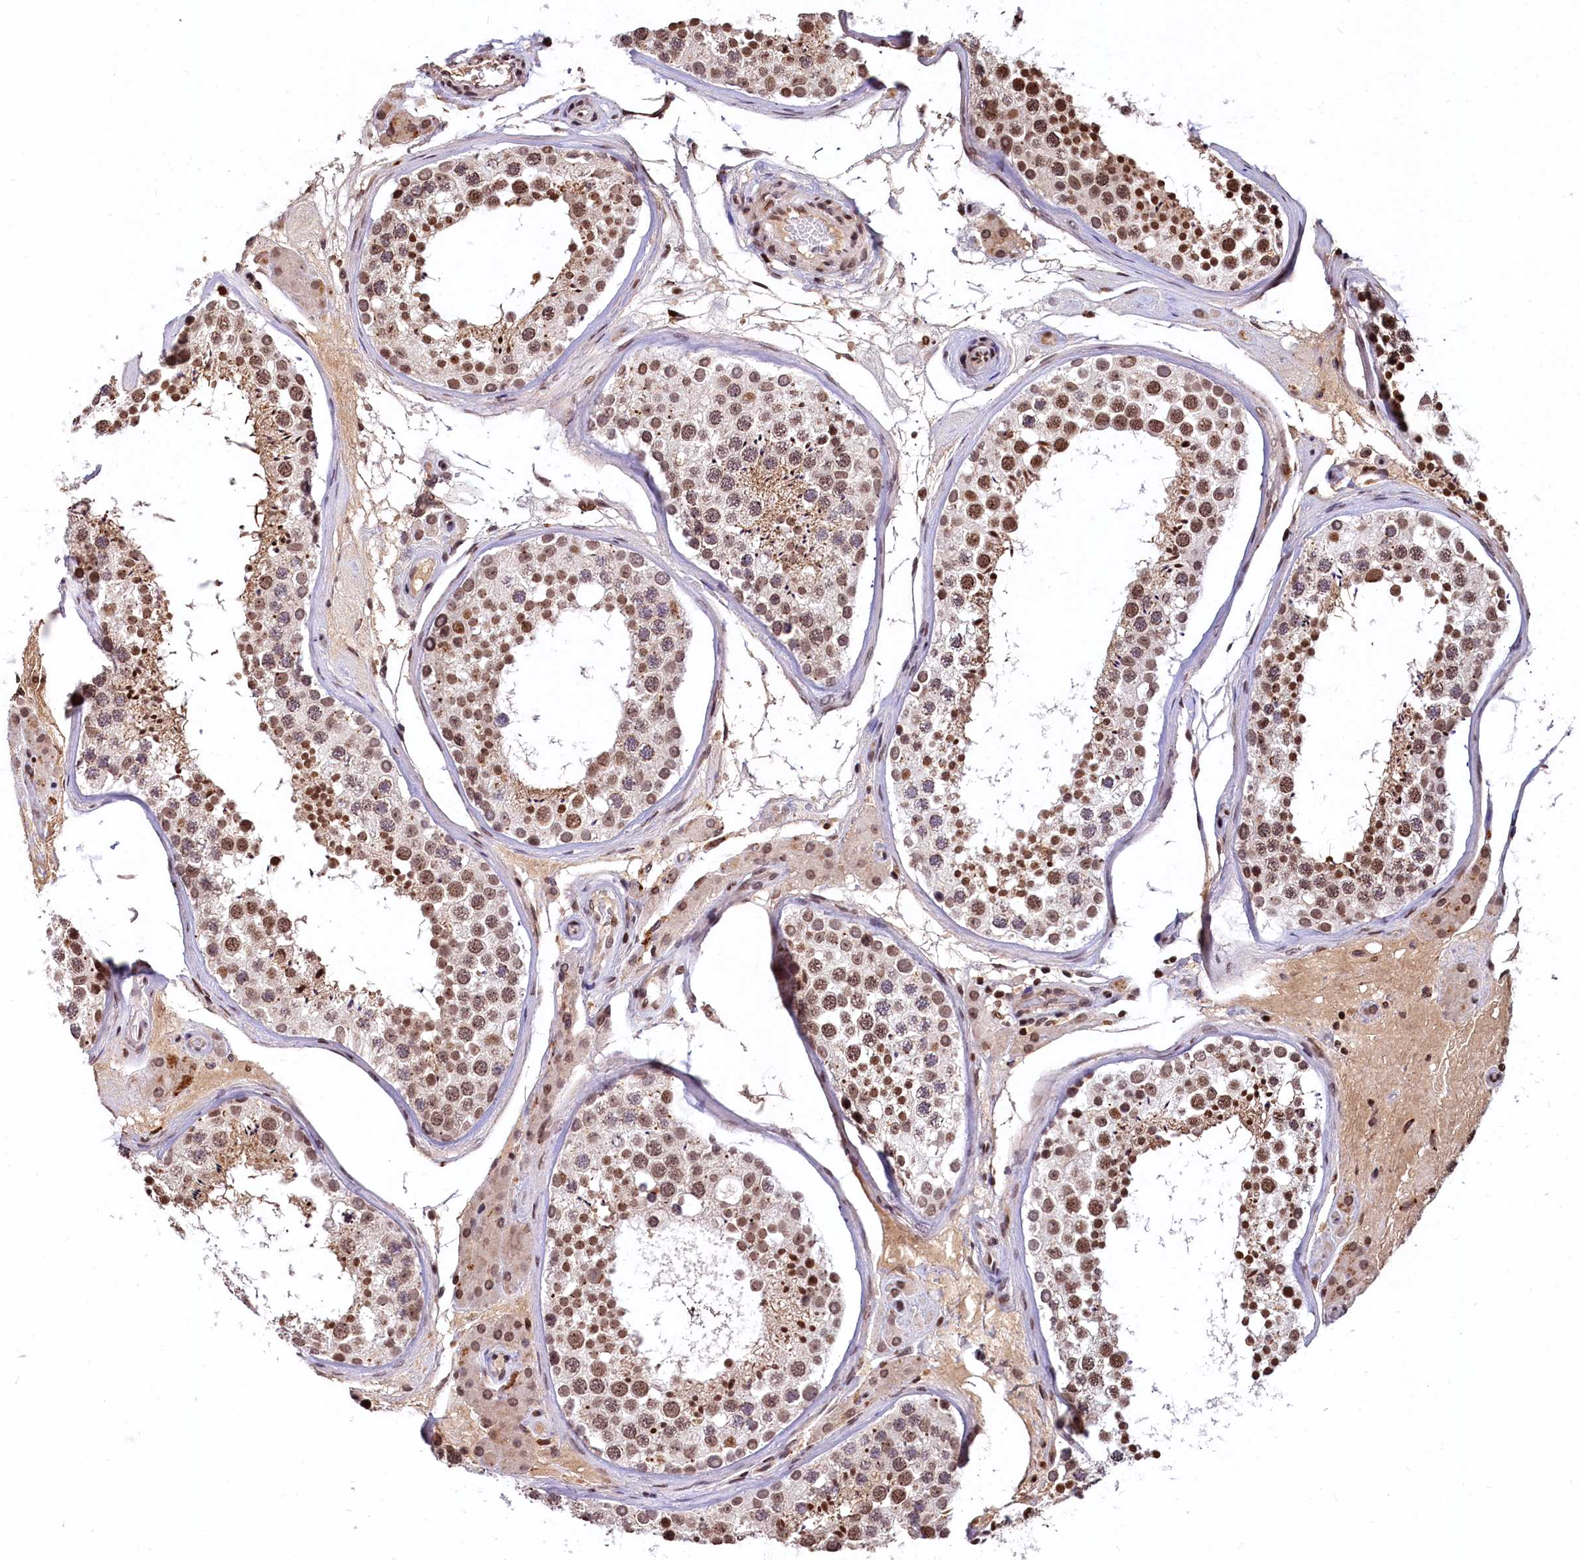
{"staining": {"intensity": "moderate", "quantity": ">75%", "location": "nuclear"}, "tissue": "testis", "cell_type": "Cells in seminiferous ducts", "image_type": "normal", "snomed": [{"axis": "morphology", "description": "Normal tissue, NOS"}, {"axis": "topography", "description": "Testis"}], "caption": "IHC (DAB) staining of unremarkable testis displays moderate nuclear protein staining in approximately >75% of cells in seminiferous ducts. The protein is shown in brown color, while the nuclei are stained blue.", "gene": "FAM217B", "patient": {"sex": "male", "age": 46}}